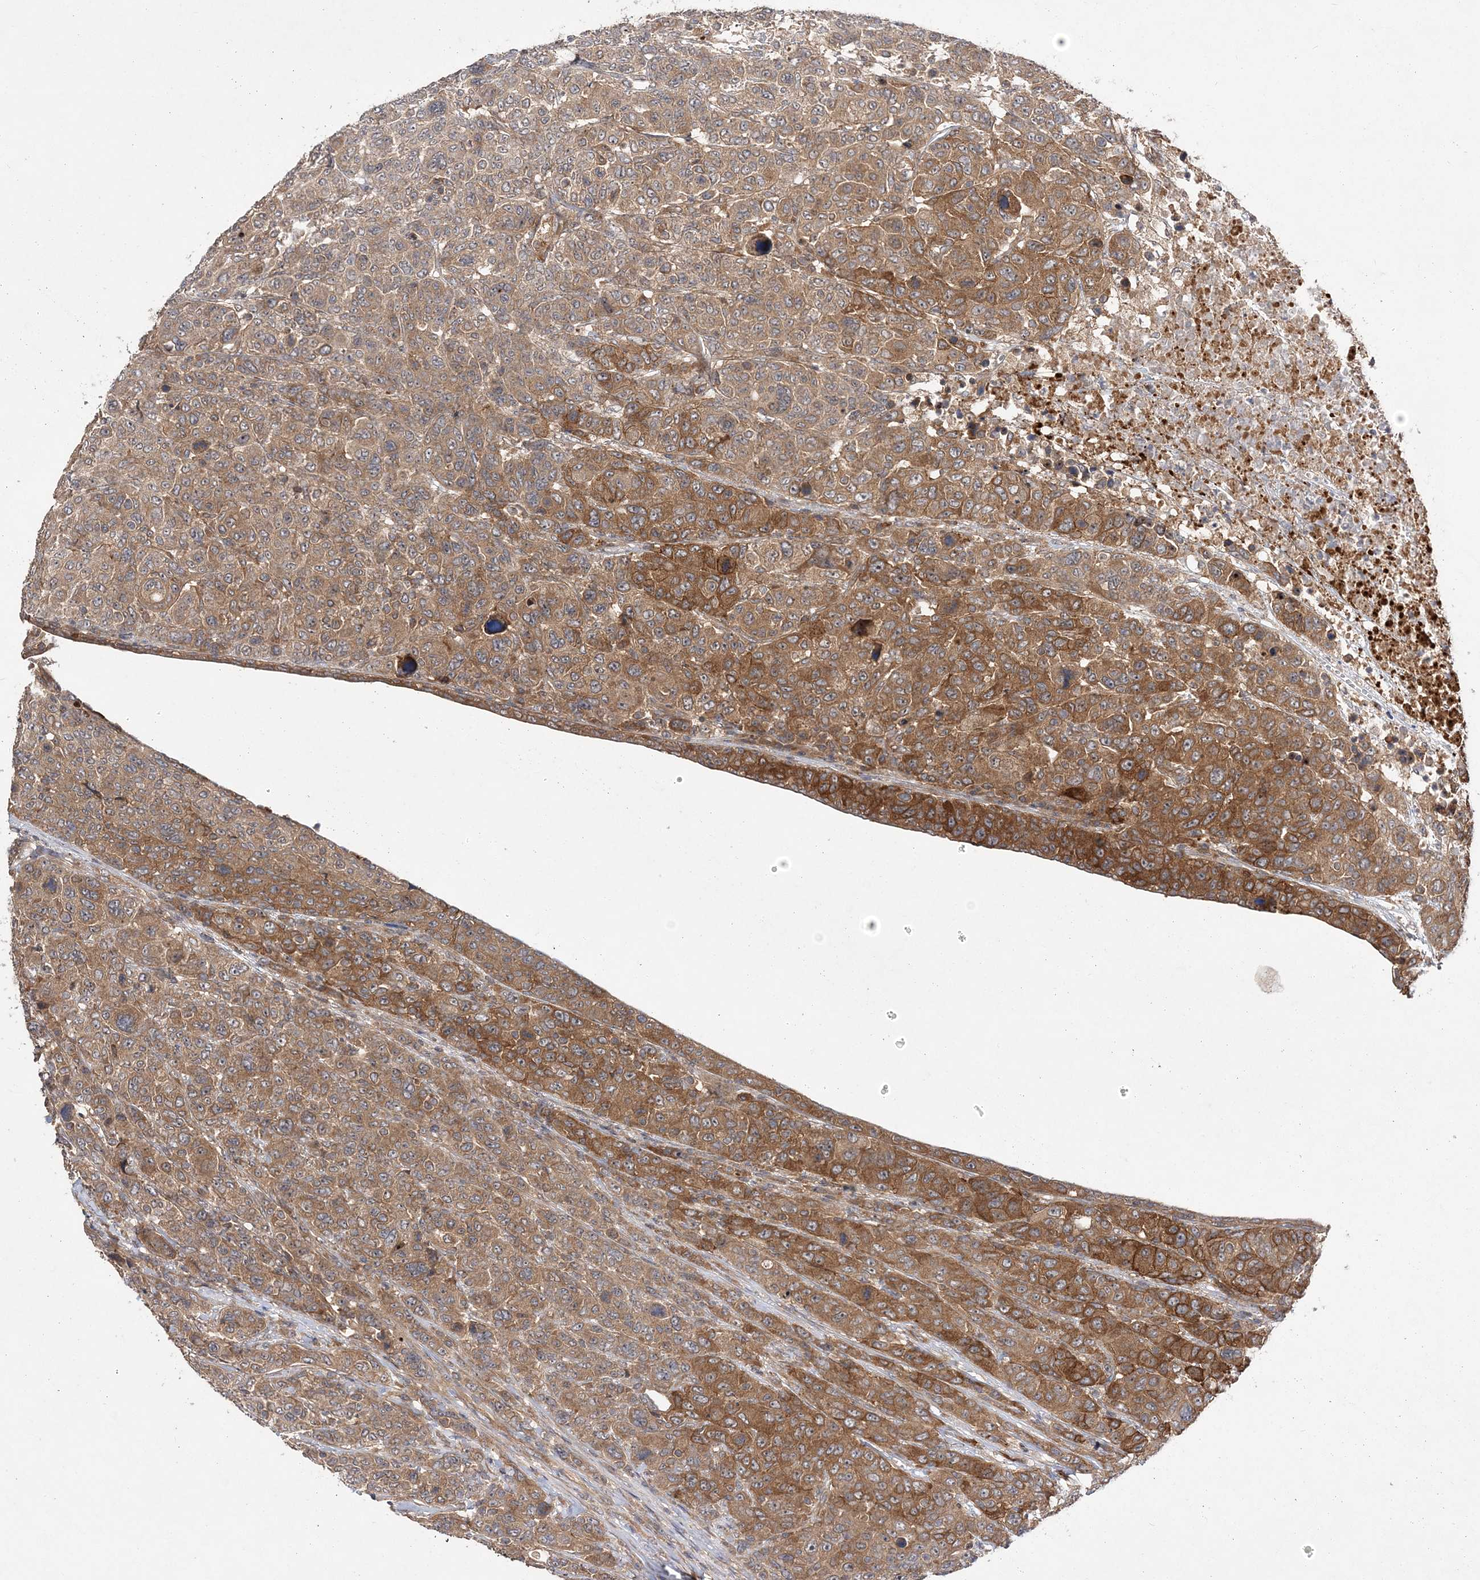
{"staining": {"intensity": "moderate", "quantity": ">75%", "location": "cytoplasmic/membranous"}, "tissue": "breast cancer", "cell_type": "Tumor cells", "image_type": "cancer", "snomed": [{"axis": "morphology", "description": "Duct carcinoma"}, {"axis": "topography", "description": "Breast"}], "caption": "IHC staining of breast cancer, which reveals medium levels of moderate cytoplasmic/membranous staining in about >75% of tumor cells indicating moderate cytoplasmic/membranous protein positivity. The staining was performed using DAB (brown) for protein detection and nuclei were counterstained in hematoxylin (blue).", "gene": "TMEM9B", "patient": {"sex": "female", "age": 37}}